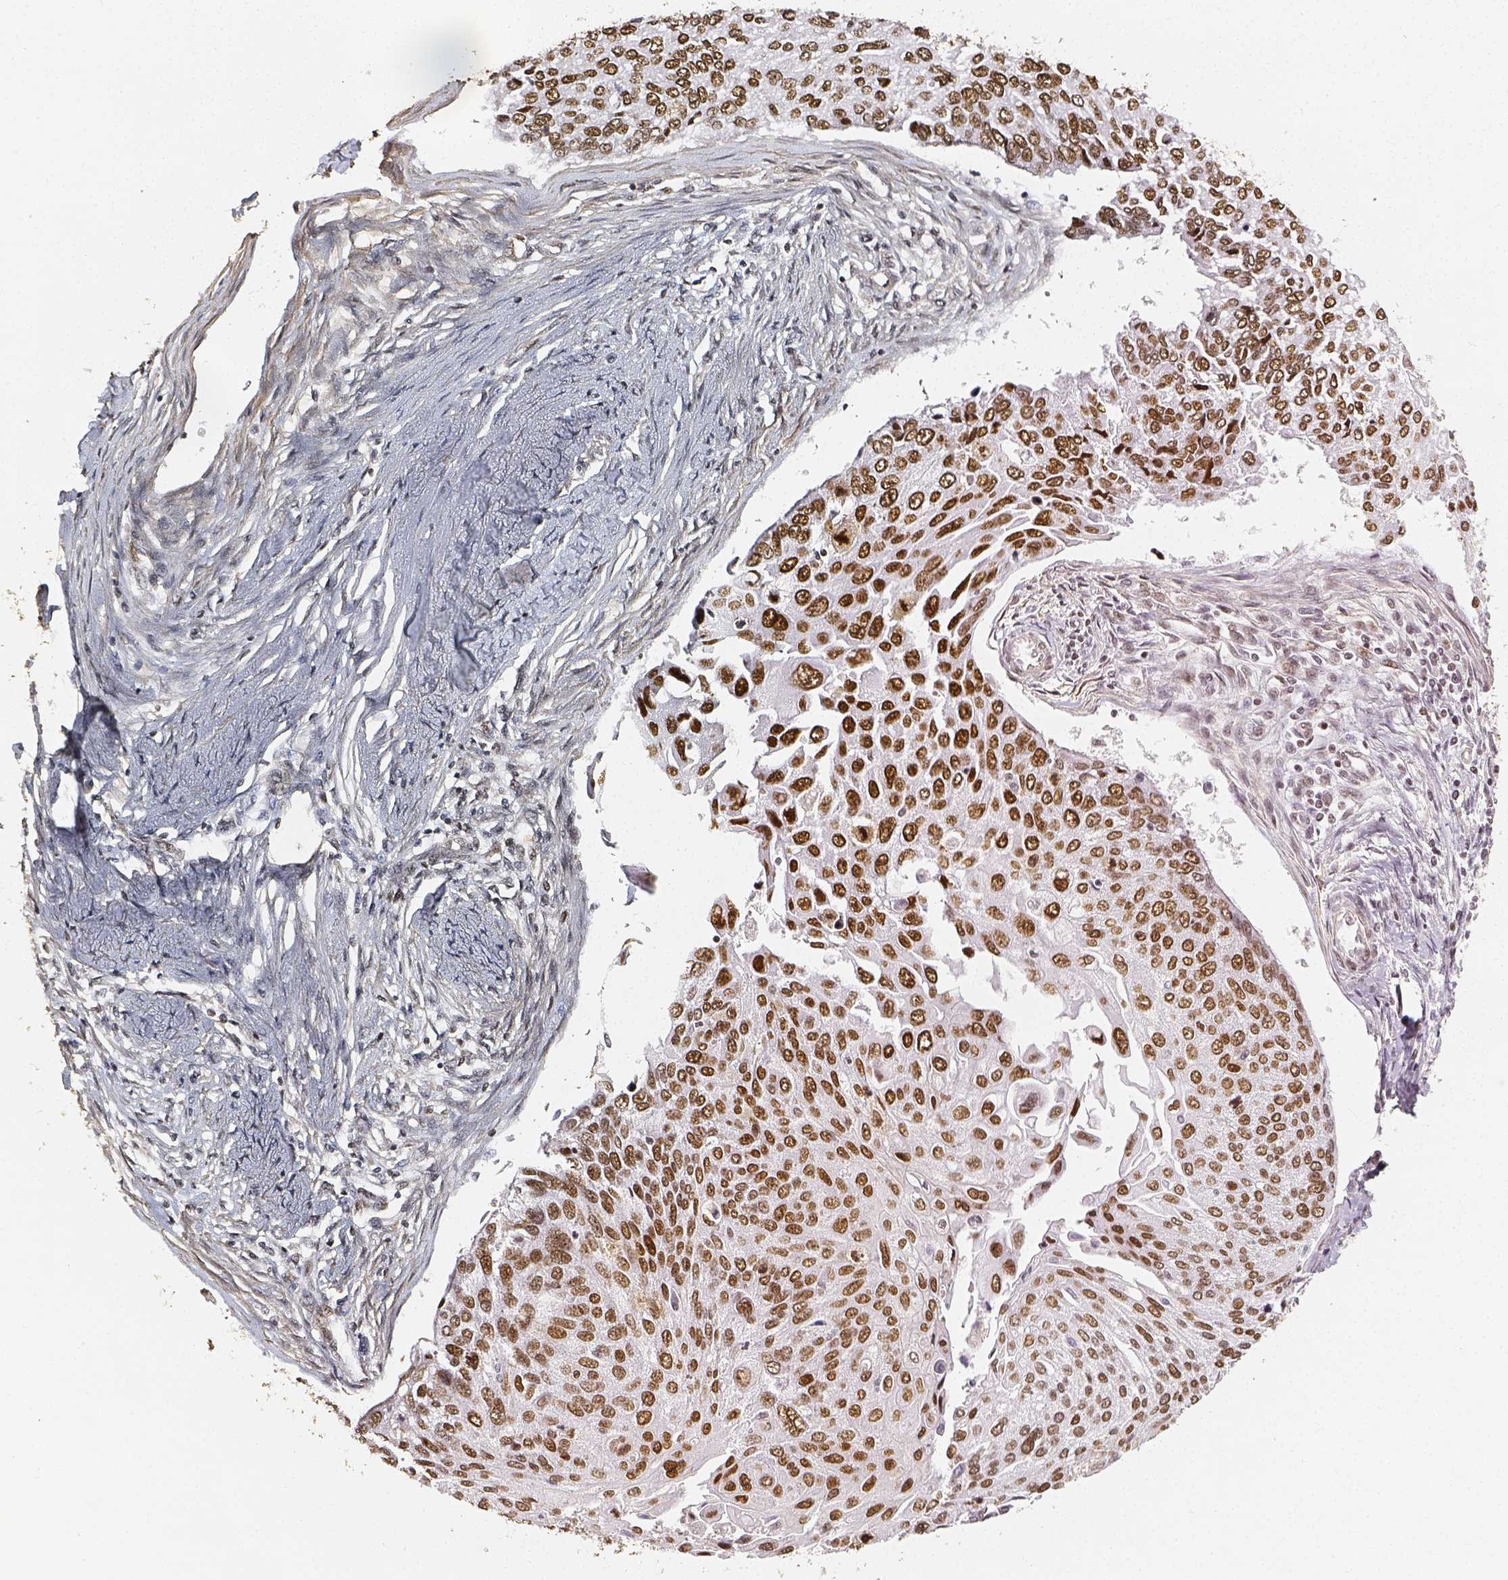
{"staining": {"intensity": "moderate", "quantity": ">75%", "location": "nuclear"}, "tissue": "lung cancer", "cell_type": "Tumor cells", "image_type": "cancer", "snomed": [{"axis": "morphology", "description": "Squamous cell carcinoma, NOS"}, {"axis": "morphology", "description": "Squamous cell carcinoma, metastatic, NOS"}, {"axis": "topography", "description": "Lung"}], "caption": "Immunohistochemical staining of human lung squamous cell carcinoma reveals medium levels of moderate nuclear positivity in about >75% of tumor cells.", "gene": "HDAC1", "patient": {"sex": "male", "age": 63}}